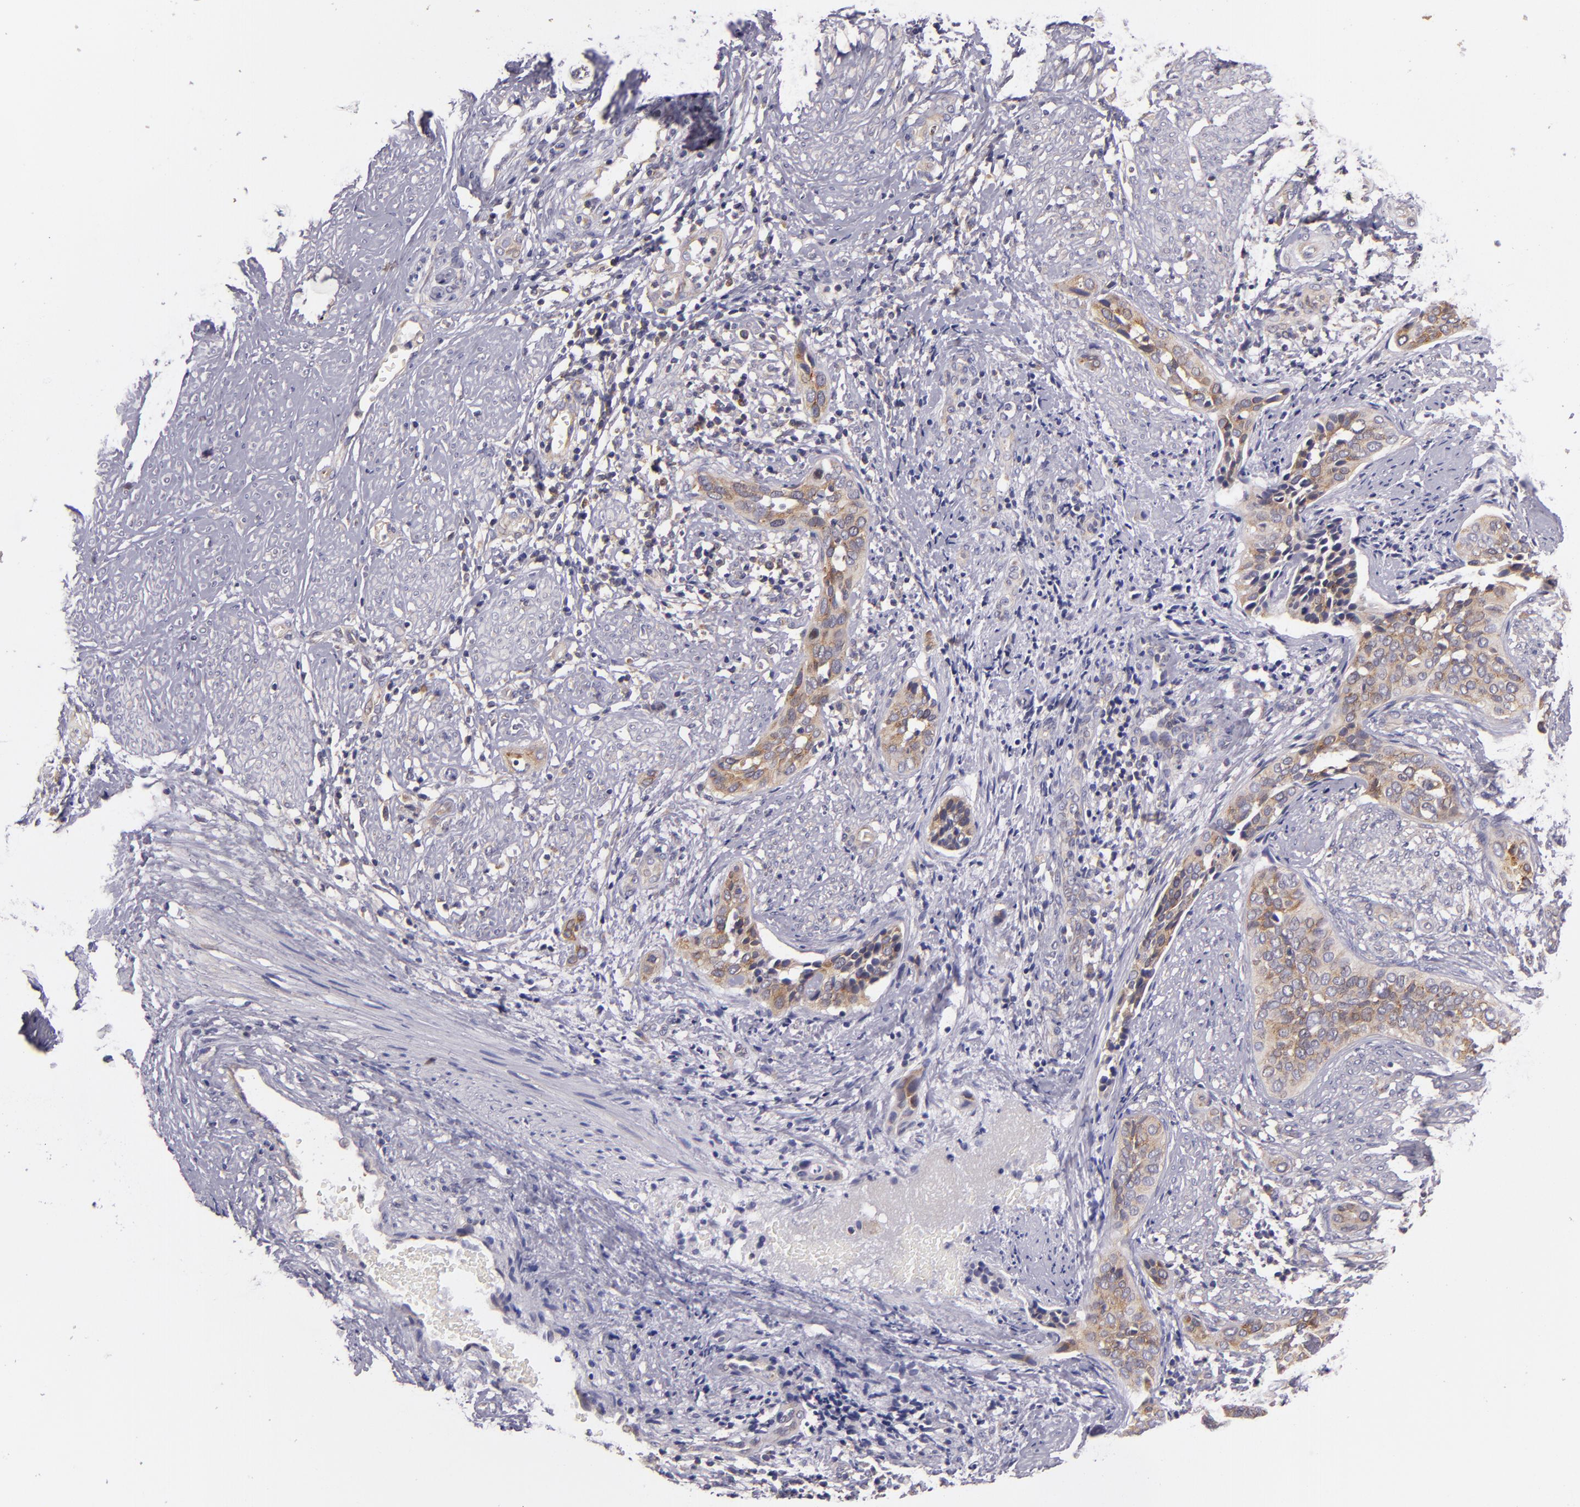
{"staining": {"intensity": "weak", "quantity": ">75%", "location": "cytoplasmic/membranous"}, "tissue": "cervical cancer", "cell_type": "Tumor cells", "image_type": "cancer", "snomed": [{"axis": "morphology", "description": "Squamous cell carcinoma, NOS"}, {"axis": "topography", "description": "Cervix"}], "caption": "Immunohistochemical staining of human cervical squamous cell carcinoma reveals weak cytoplasmic/membranous protein staining in about >75% of tumor cells. Using DAB (3,3'-diaminobenzidine) (brown) and hematoxylin (blue) stains, captured at high magnification using brightfield microscopy.", "gene": "UPF3B", "patient": {"sex": "female", "age": 31}}